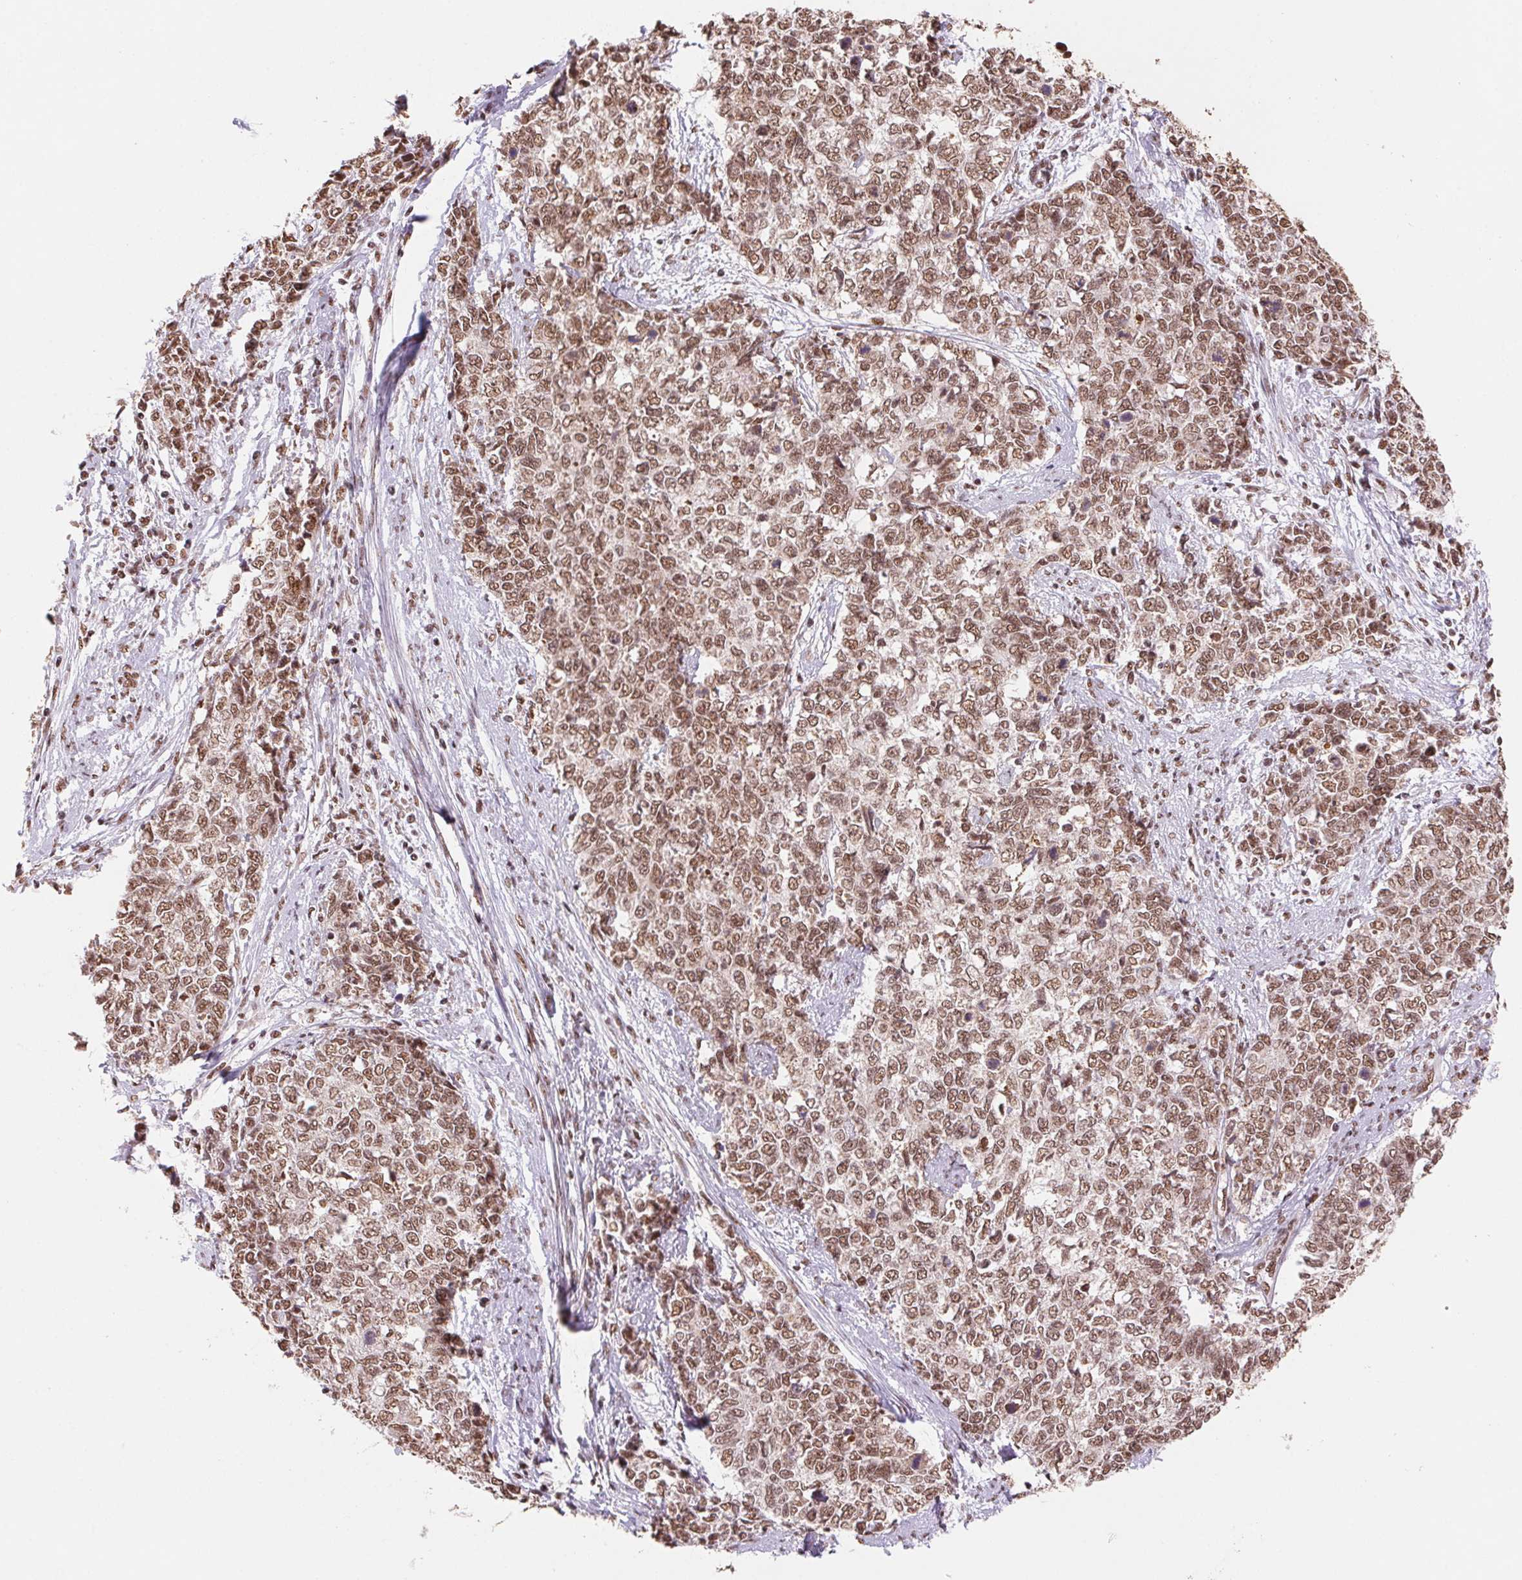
{"staining": {"intensity": "moderate", "quantity": ">75%", "location": "nuclear"}, "tissue": "cervical cancer", "cell_type": "Tumor cells", "image_type": "cancer", "snomed": [{"axis": "morphology", "description": "Adenocarcinoma, NOS"}, {"axis": "topography", "description": "Cervix"}], "caption": "IHC staining of cervical adenocarcinoma, which reveals medium levels of moderate nuclear expression in approximately >75% of tumor cells indicating moderate nuclear protein staining. The staining was performed using DAB (3,3'-diaminobenzidine) (brown) for protein detection and nuclei were counterstained in hematoxylin (blue).", "gene": "SNRPG", "patient": {"sex": "female", "age": 63}}